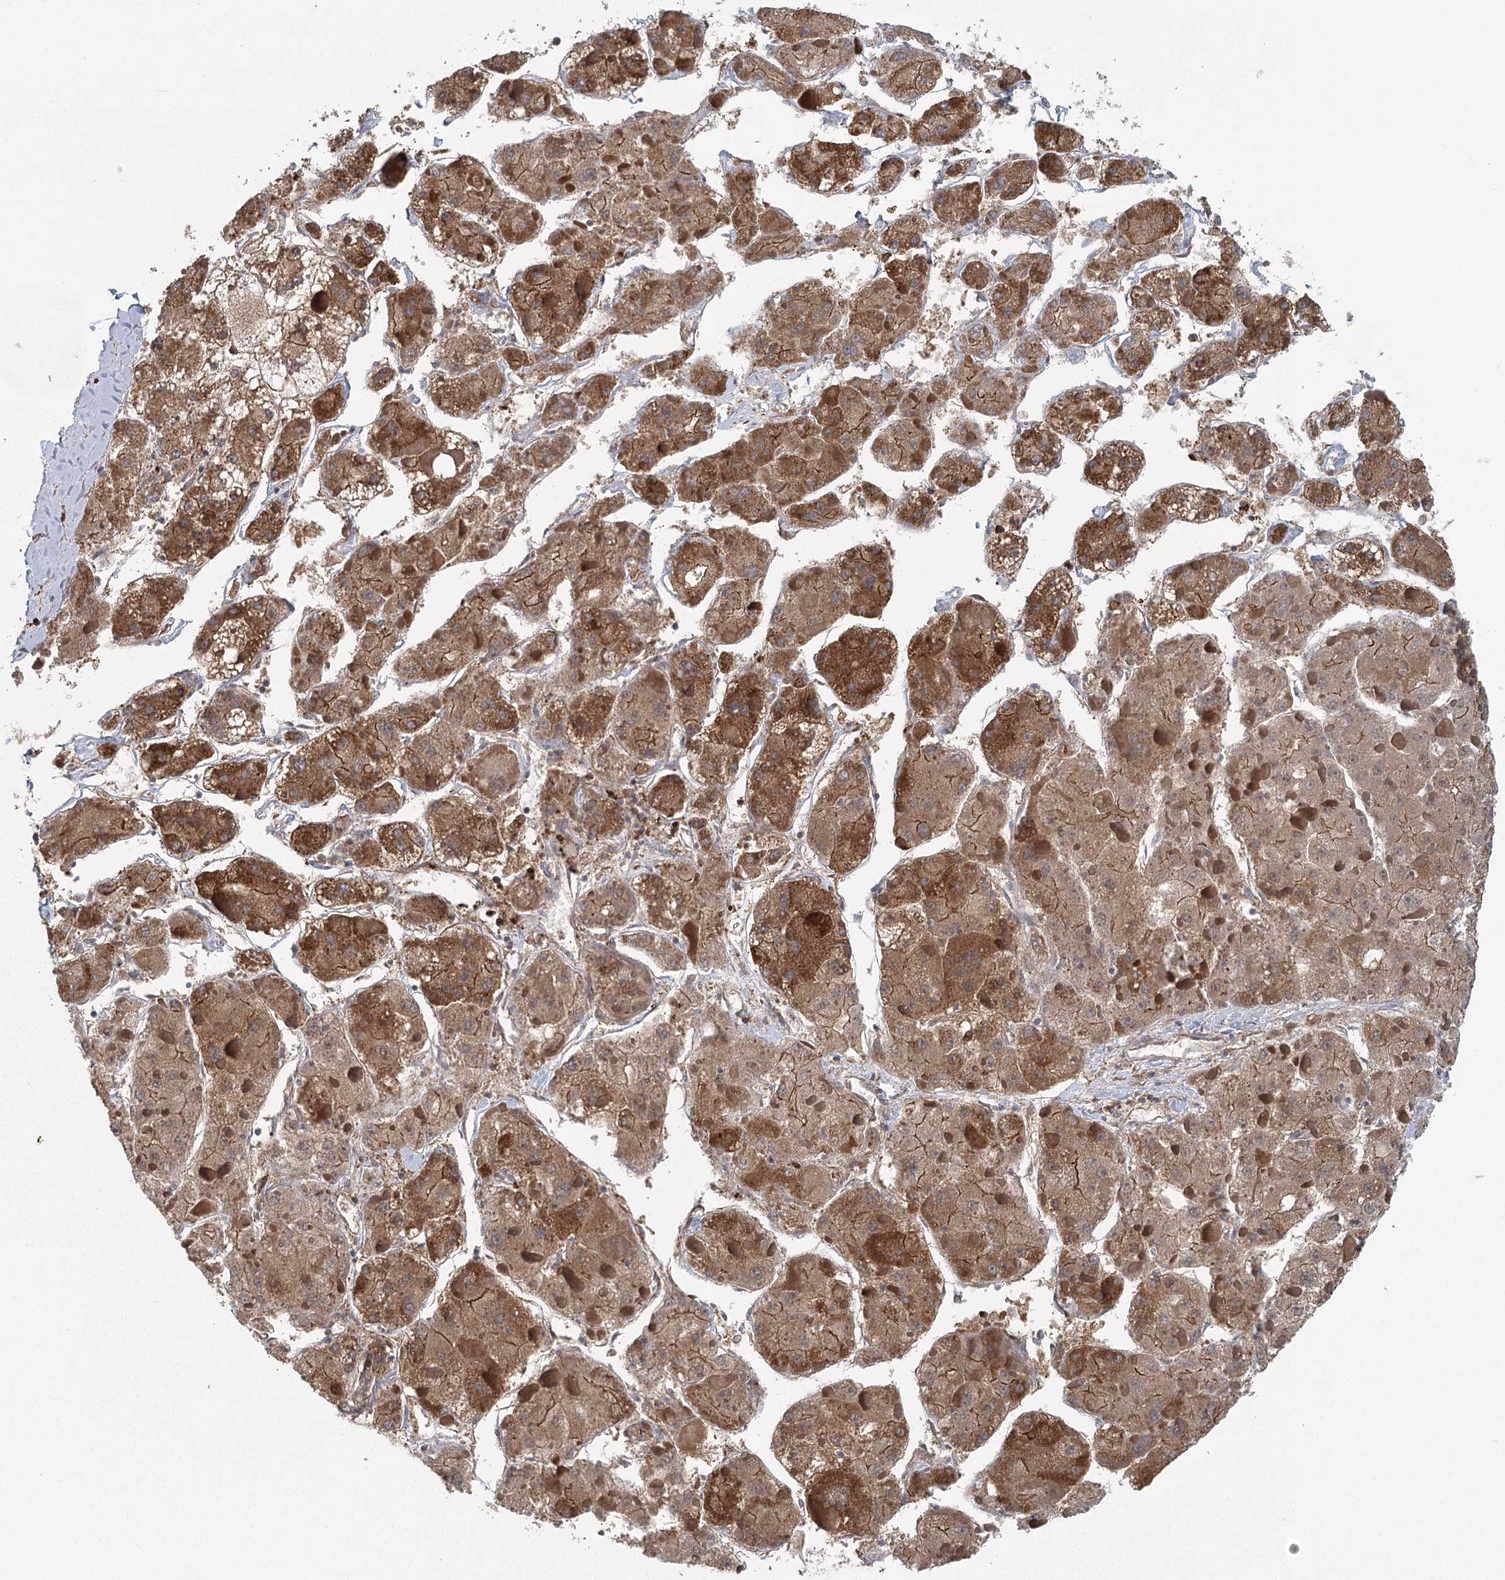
{"staining": {"intensity": "moderate", "quantity": ">75%", "location": "cytoplasmic/membranous"}, "tissue": "liver cancer", "cell_type": "Tumor cells", "image_type": "cancer", "snomed": [{"axis": "morphology", "description": "Carcinoma, Hepatocellular, NOS"}, {"axis": "topography", "description": "Liver"}], "caption": "Liver cancer (hepatocellular carcinoma) tissue reveals moderate cytoplasmic/membranous staining in about >75% of tumor cells", "gene": "PLEKHA7", "patient": {"sex": "female", "age": 73}}